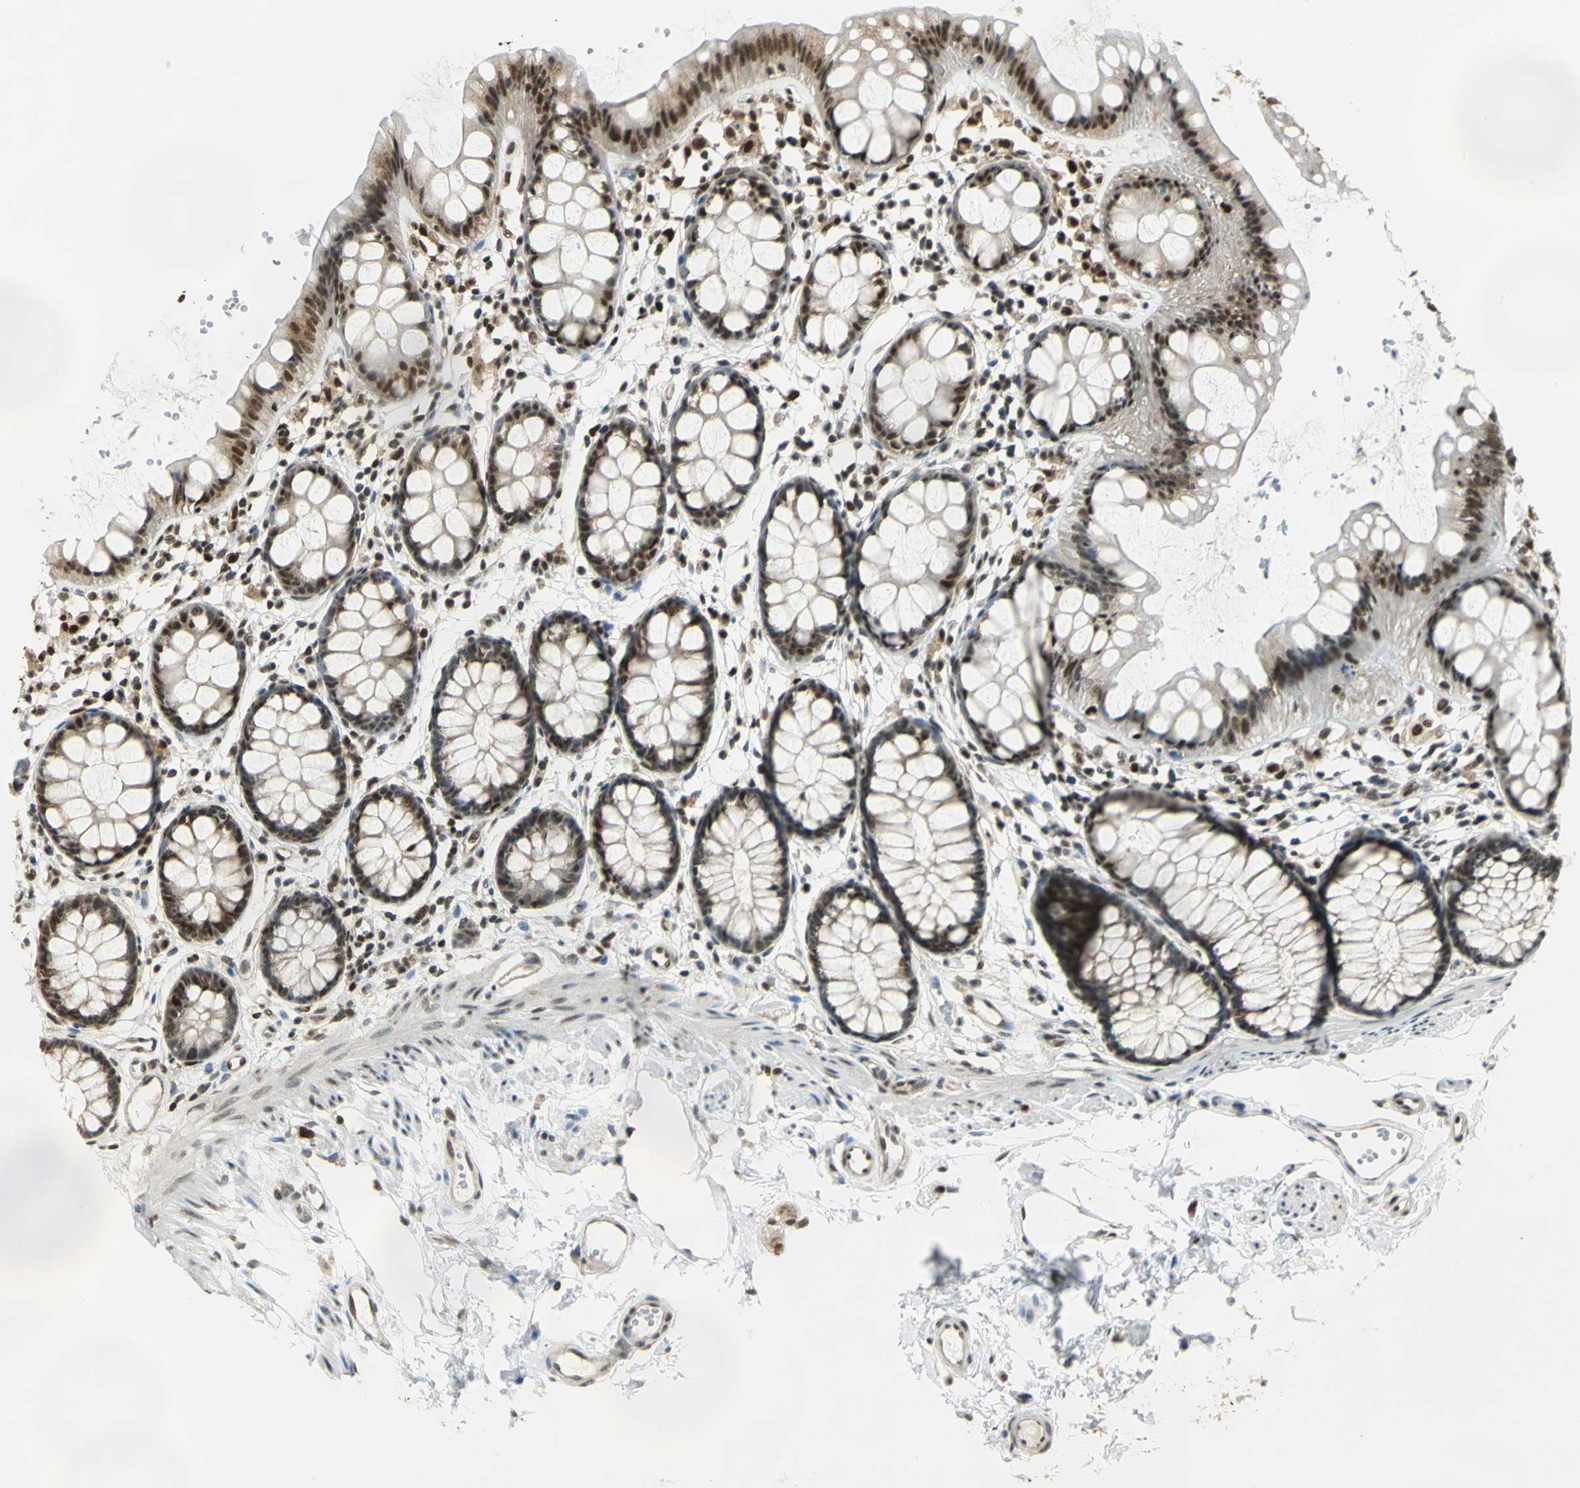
{"staining": {"intensity": "moderate", "quantity": ">75%", "location": "nuclear"}, "tissue": "rectum", "cell_type": "Glandular cells", "image_type": "normal", "snomed": [{"axis": "morphology", "description": "Normal tissue, NOS"}, {"axis": "topography", "description": "Rectum"}], "caption": "A high-resolution histopathology image shows immunohistochemistry (IHC) staining of benign rectum, which demonstrates moderate nuclear staining in about >75% of glandular cells. (brown staining indicates protein expression, while blue staining denotes nuclei).", "gene": "DDX5", "patient": {"sex": "female", "age": 66}}